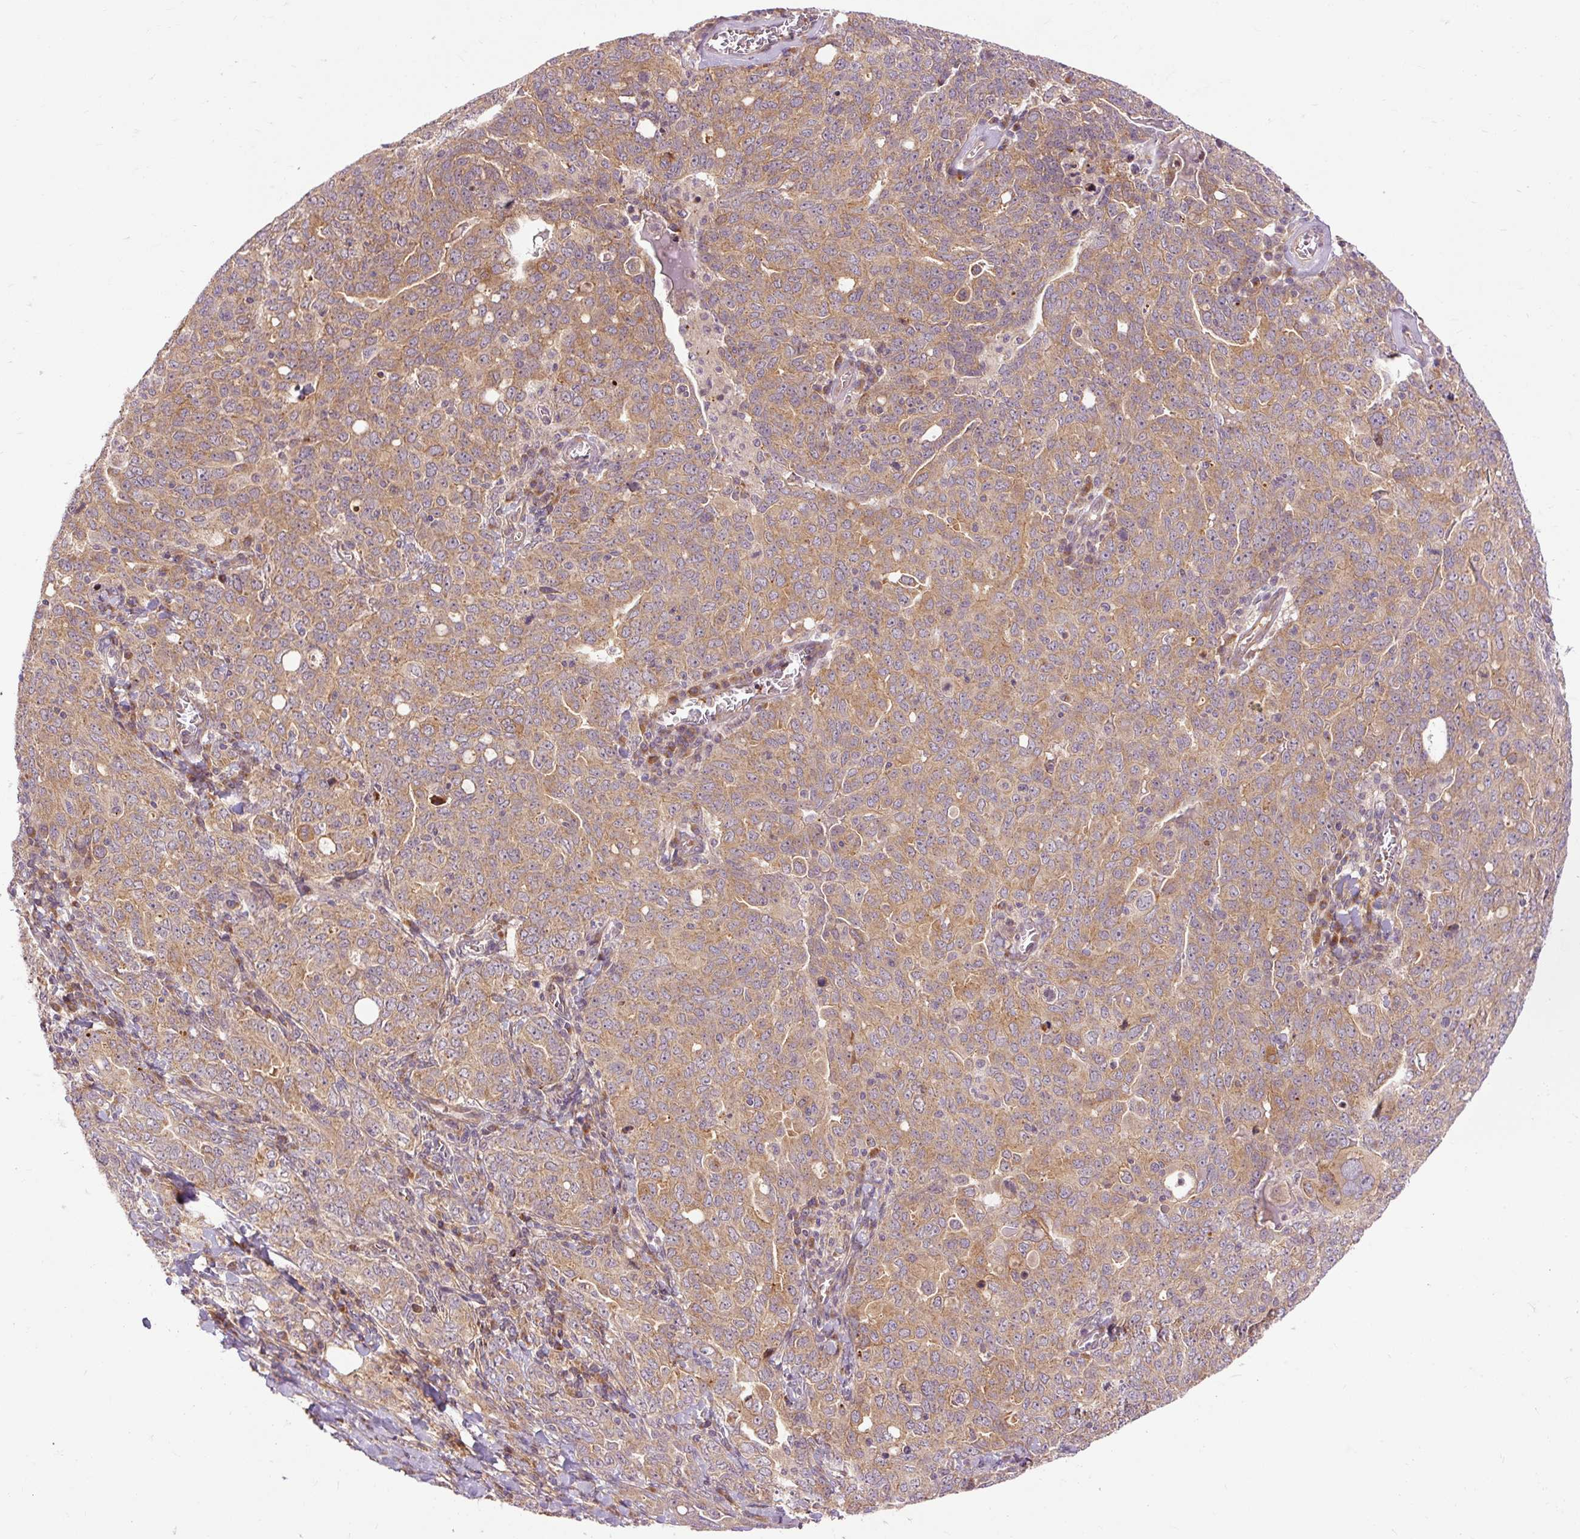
{"staining": {"intensity": "moderate", "quantity": ">75%", "location": "cytoplasmic/membranous"}, "tissue": "ovarian cancer", "cell_type": "Tumor cells", "image_type": "cancer", "snomed": [{"axis": "morphology", "description": "Carcinoma, endometroid"}, {"axis": "topography", "description": "Ovary"}], "caption": "Immunohistochemistry of human endometroid carcinoma (ovarian) shows medium levels of moderate cytoplasmic/membranous positivity in about >75% of tumor cells. (DAB (3,3'-diaminobenzidine) IHC with brightfield microscopy, high magnification).", "gene": "RIPOR3", "patient": {"sex": "female", "age": 62}}